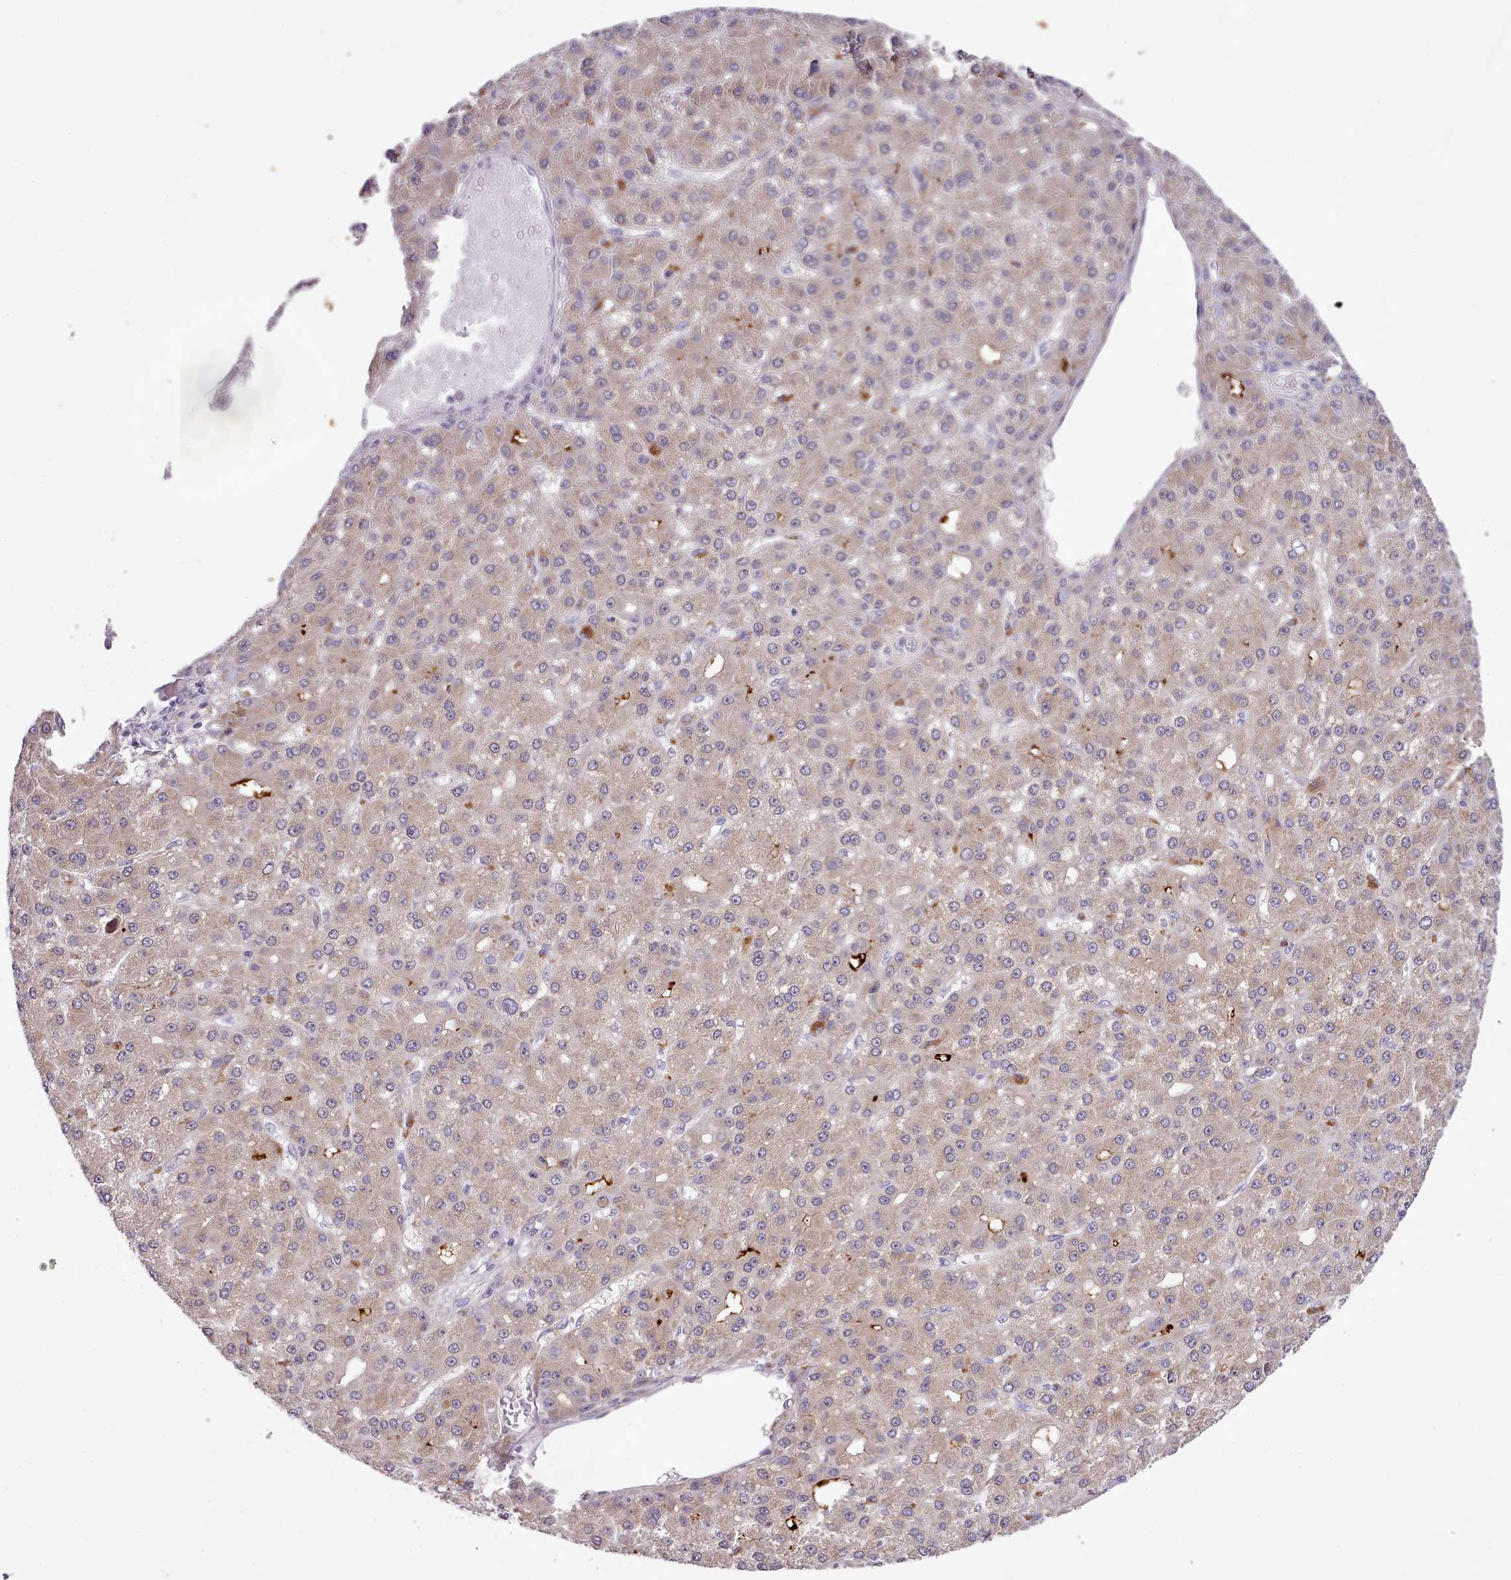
{"staining": {"intensity": "moderate", "quantity": "25%-75%", "location": "cytoplasmic/membranous"}, "tissue": "liver cancer", "cell_type": "Tumor cells", "image_type": "cancer", "snomed": [{"axis": "morphology", "description": "Carcinoma, Hepatocellular, NOS"}, {"axis": "topography", "description": "Liver"}], "caption": "Hepatocellular carcinoma (liver) stained with a protein marker shows moderate staining in tumor cells.", "gene": "FAM83E", "patient": {"sex": "male", "age": 67}}